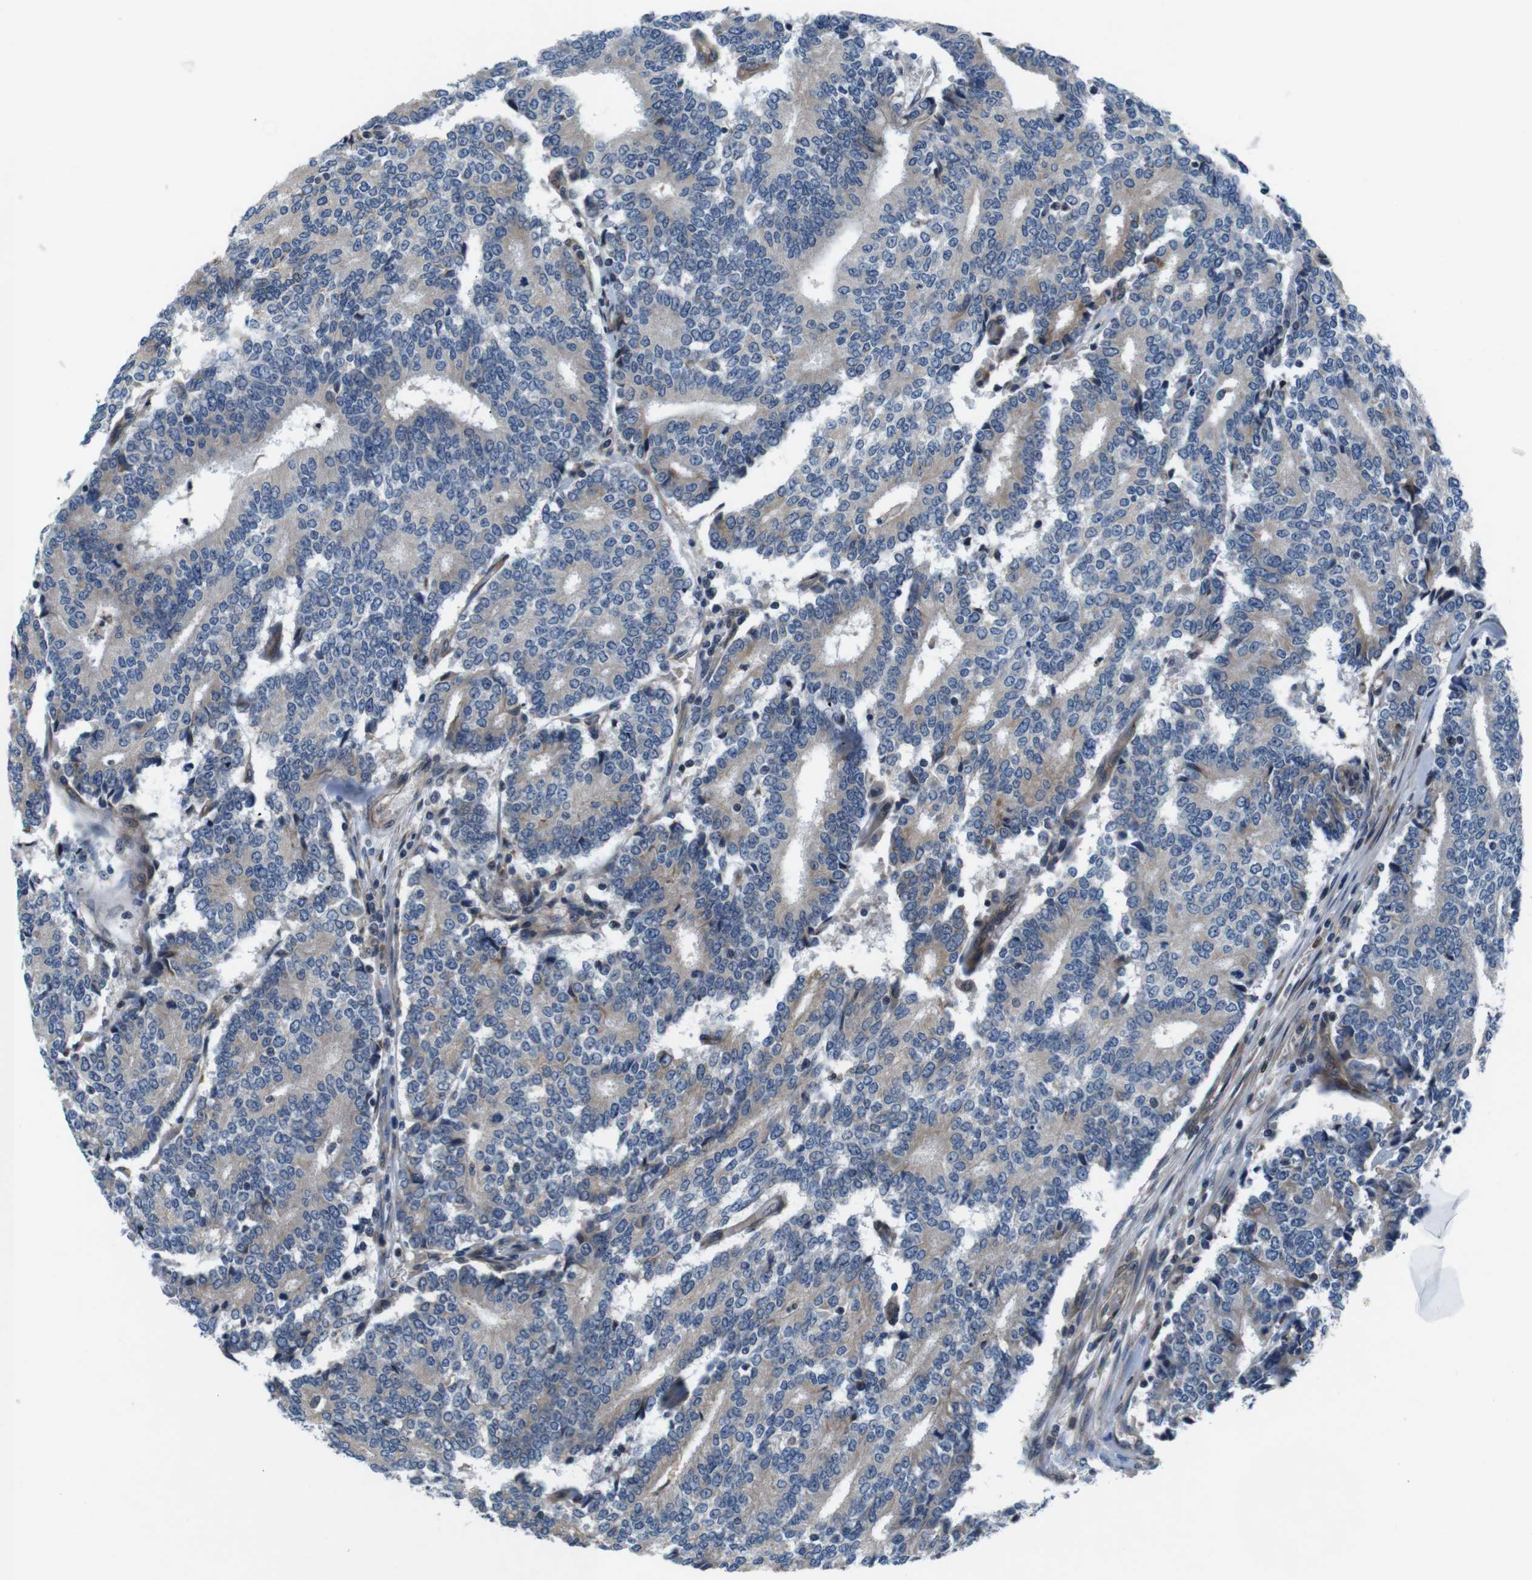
{"staining": {"intensity": "weak", "quantity": "25%-75%", "location": "cytoplasmic/membranous"}, "tissue": "prostate cancer", "cell_type": "Tumor cells", "image_type": "cancer", "snomed": [{"axis": "morphology", "description": "Normal tissue, NOS"}, {"axis": "morphology", "description": "Adenocarcinoma, High grade"}, {"axis": "topography", "description": "Prostate"}, {"axis": "topography", "description": "Seminal veicle"}], "caption": "A high-resolution micrograph shows immunohistochemistry (IHC) staining of adenocarcinoma (high-grade) (prostate), which exhibits weak cytoplasmic/membranous staining in approximately 25%-75% of tumor cells. Using DAB (3,3'-diaminobenzidine) (brown) and hematoxylin (blue) stains, captured at high magnification using brightfield microscopy.", "gene": "JAK1", "patient": {"sex": "male", "age": 55}}